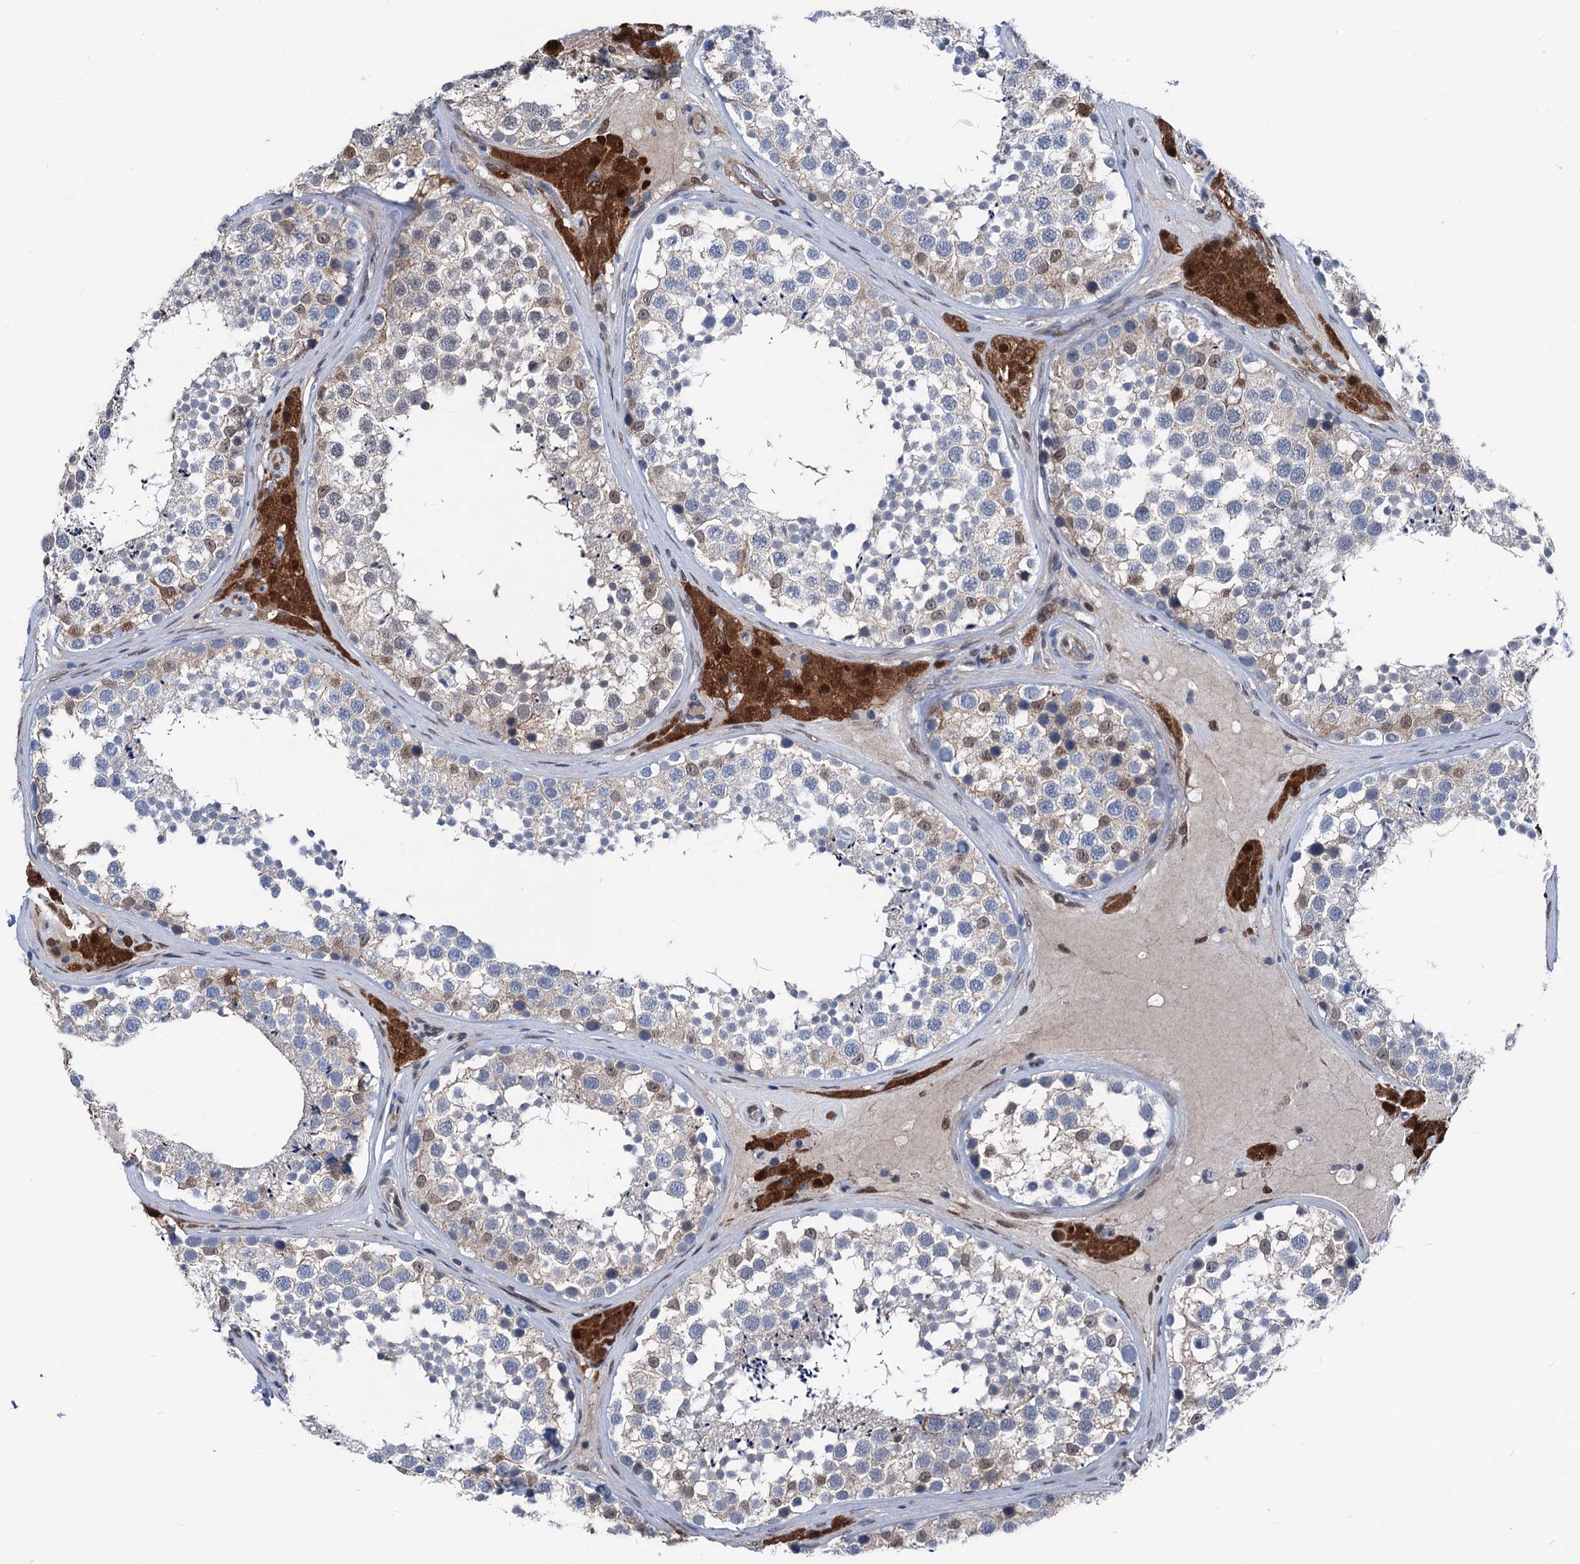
{"staining": {"intensity": "weak", "quantity": "<25%", "location": "cytoplasmic/membranous,nuclear"}, "tissue": "testis", "cell_type": "Cells in seminiferous ducts", "image_type": "normal", "snomed": [{"axis": "morphology", "description": "Normal tissue, NOS"}, {"axis": "topography", "description": "Testis"}], "caption": "An immunohistochemistry image of unremarkable testis is shown. There is no staining in cells in seminiferous ducts of testis.", "gene": "GLO1", "patient": {"sex": "male", "age": 46}}